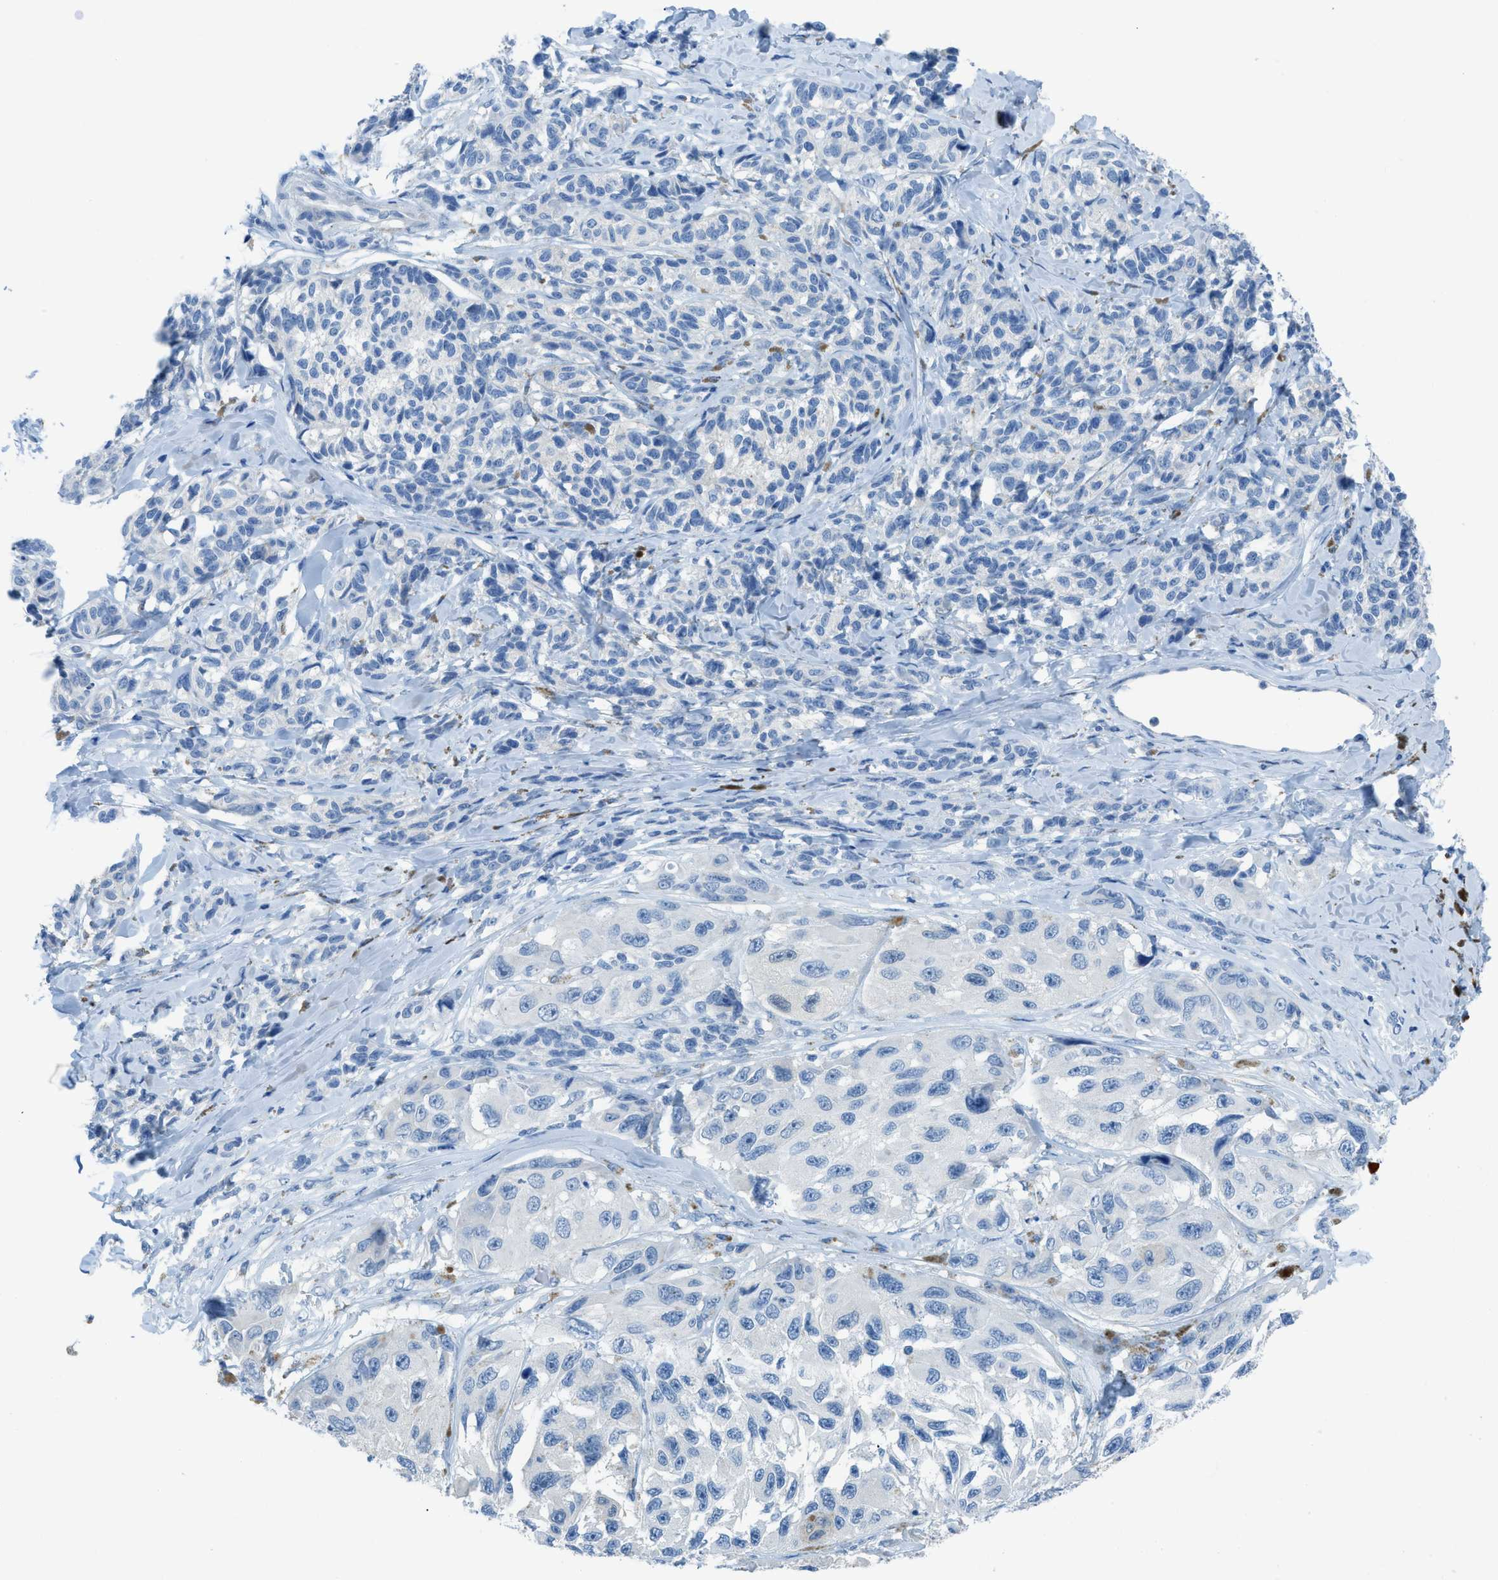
{"staining": {"intensity": "negative", "quantity": "none", "location": "none"}, "tissue": "melanoma", "cell_type": "Tumor cells", "image_type": "cancer", "snomed": [{"axis": "morphology", "description": "Malignant melanoma, NOS"}, {"axis": "topography", "description": "Skin"}], "caption": "Tumor cells are negative for protein expression in human malignant melanoma.", "gene": "ACAN", "patient": {"sex": "female", "age": 73}}